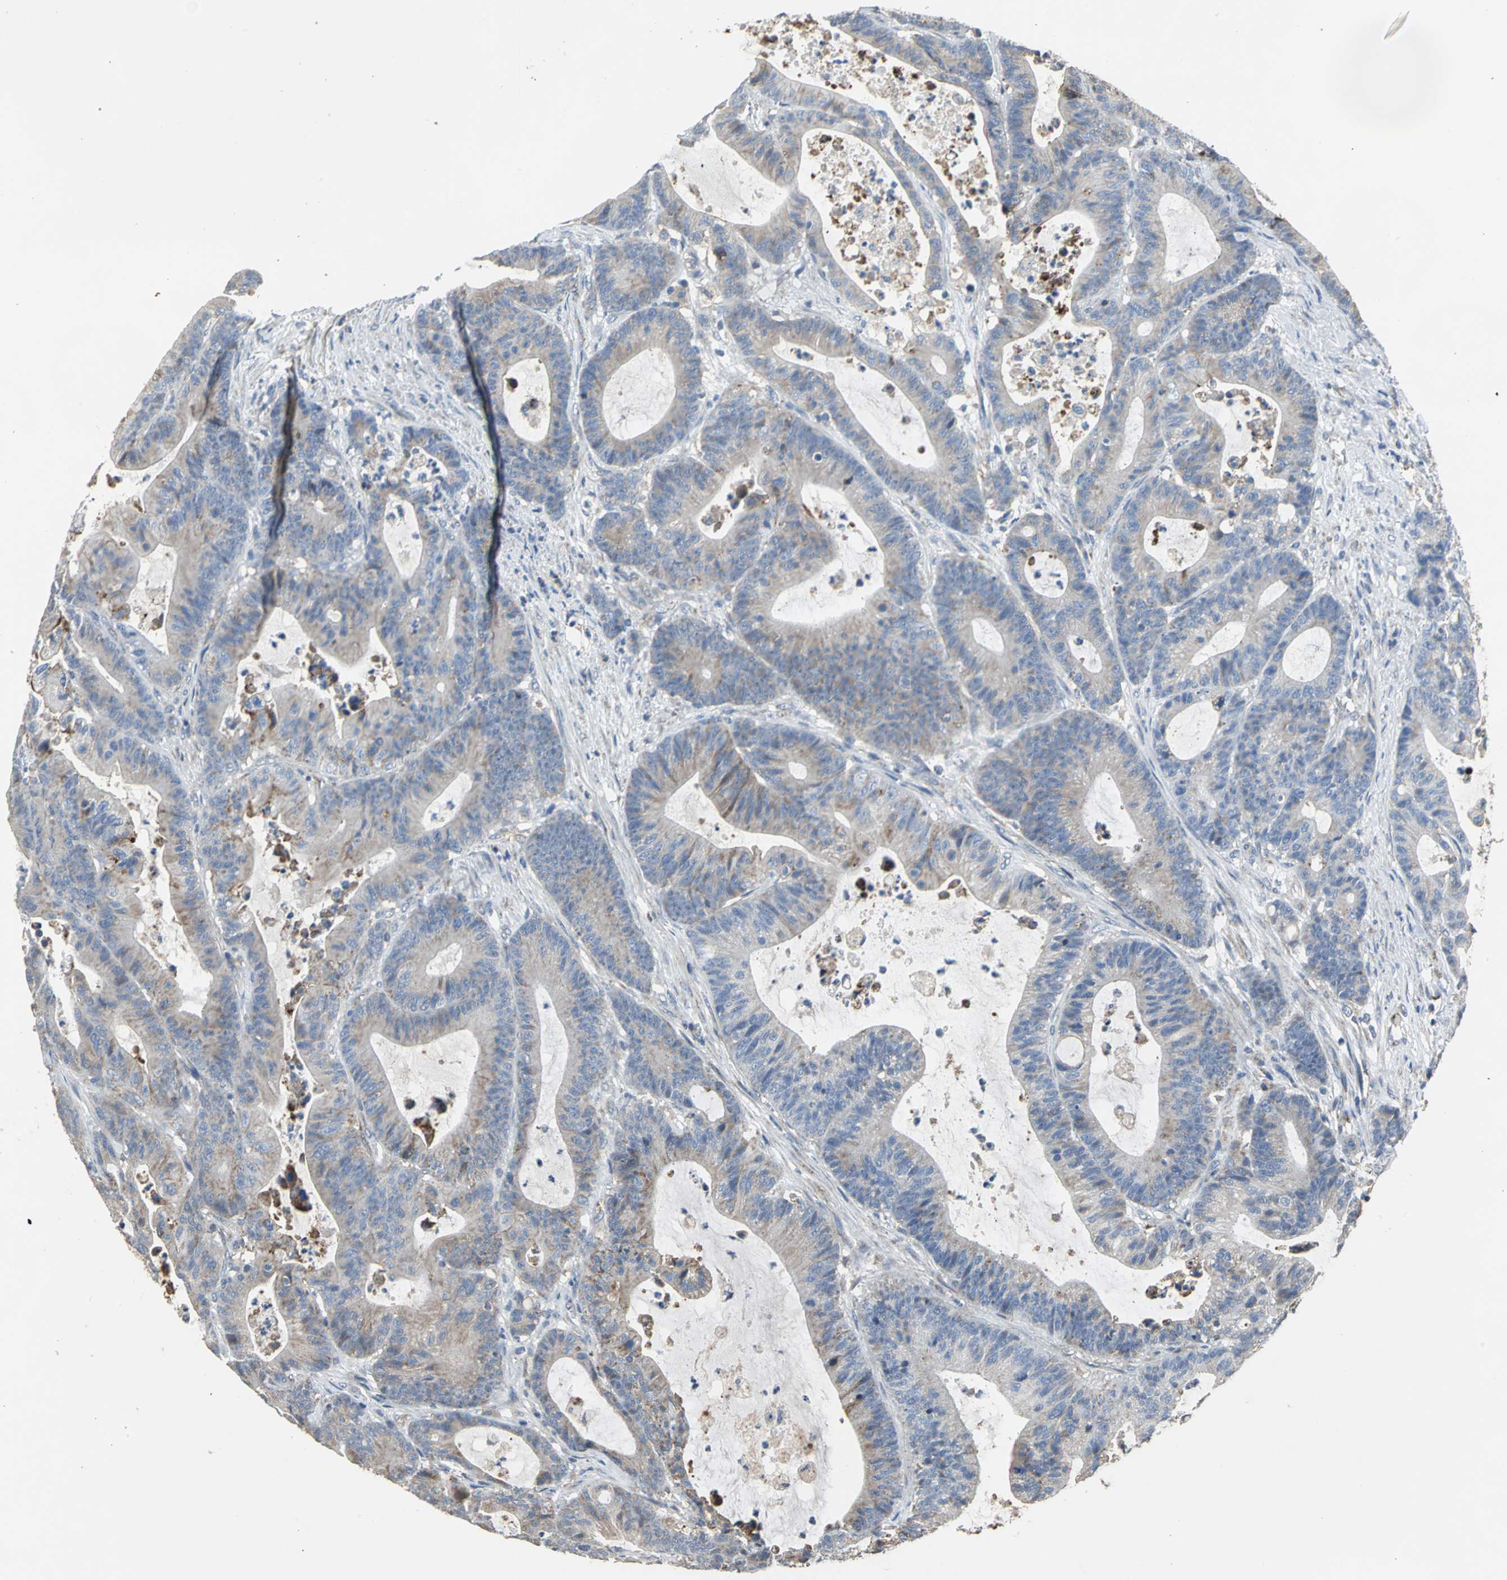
{"staining": {"intensity": "weak", "quantity": ">75%", "location": "cytoplasmic/membranous"}, "tissue": "colorectal cancer", "cell_type": "Tumor cells", "image_type": "cancer", "snomed": [{"axis": "morphology", "description": "Adenocarcinoma, NOS"}, {"axis": "topography", "description": "Colon"}], "caption": "Immunohistochemical staining of human colorectal cancer (adenocarcinoma) reveals low levels of weak cytoplasmic/membranous protein positivity in about >75% of tumor cells.", "gene": "NDUFB5", "patient": {"sex": "female", "age": 84}}